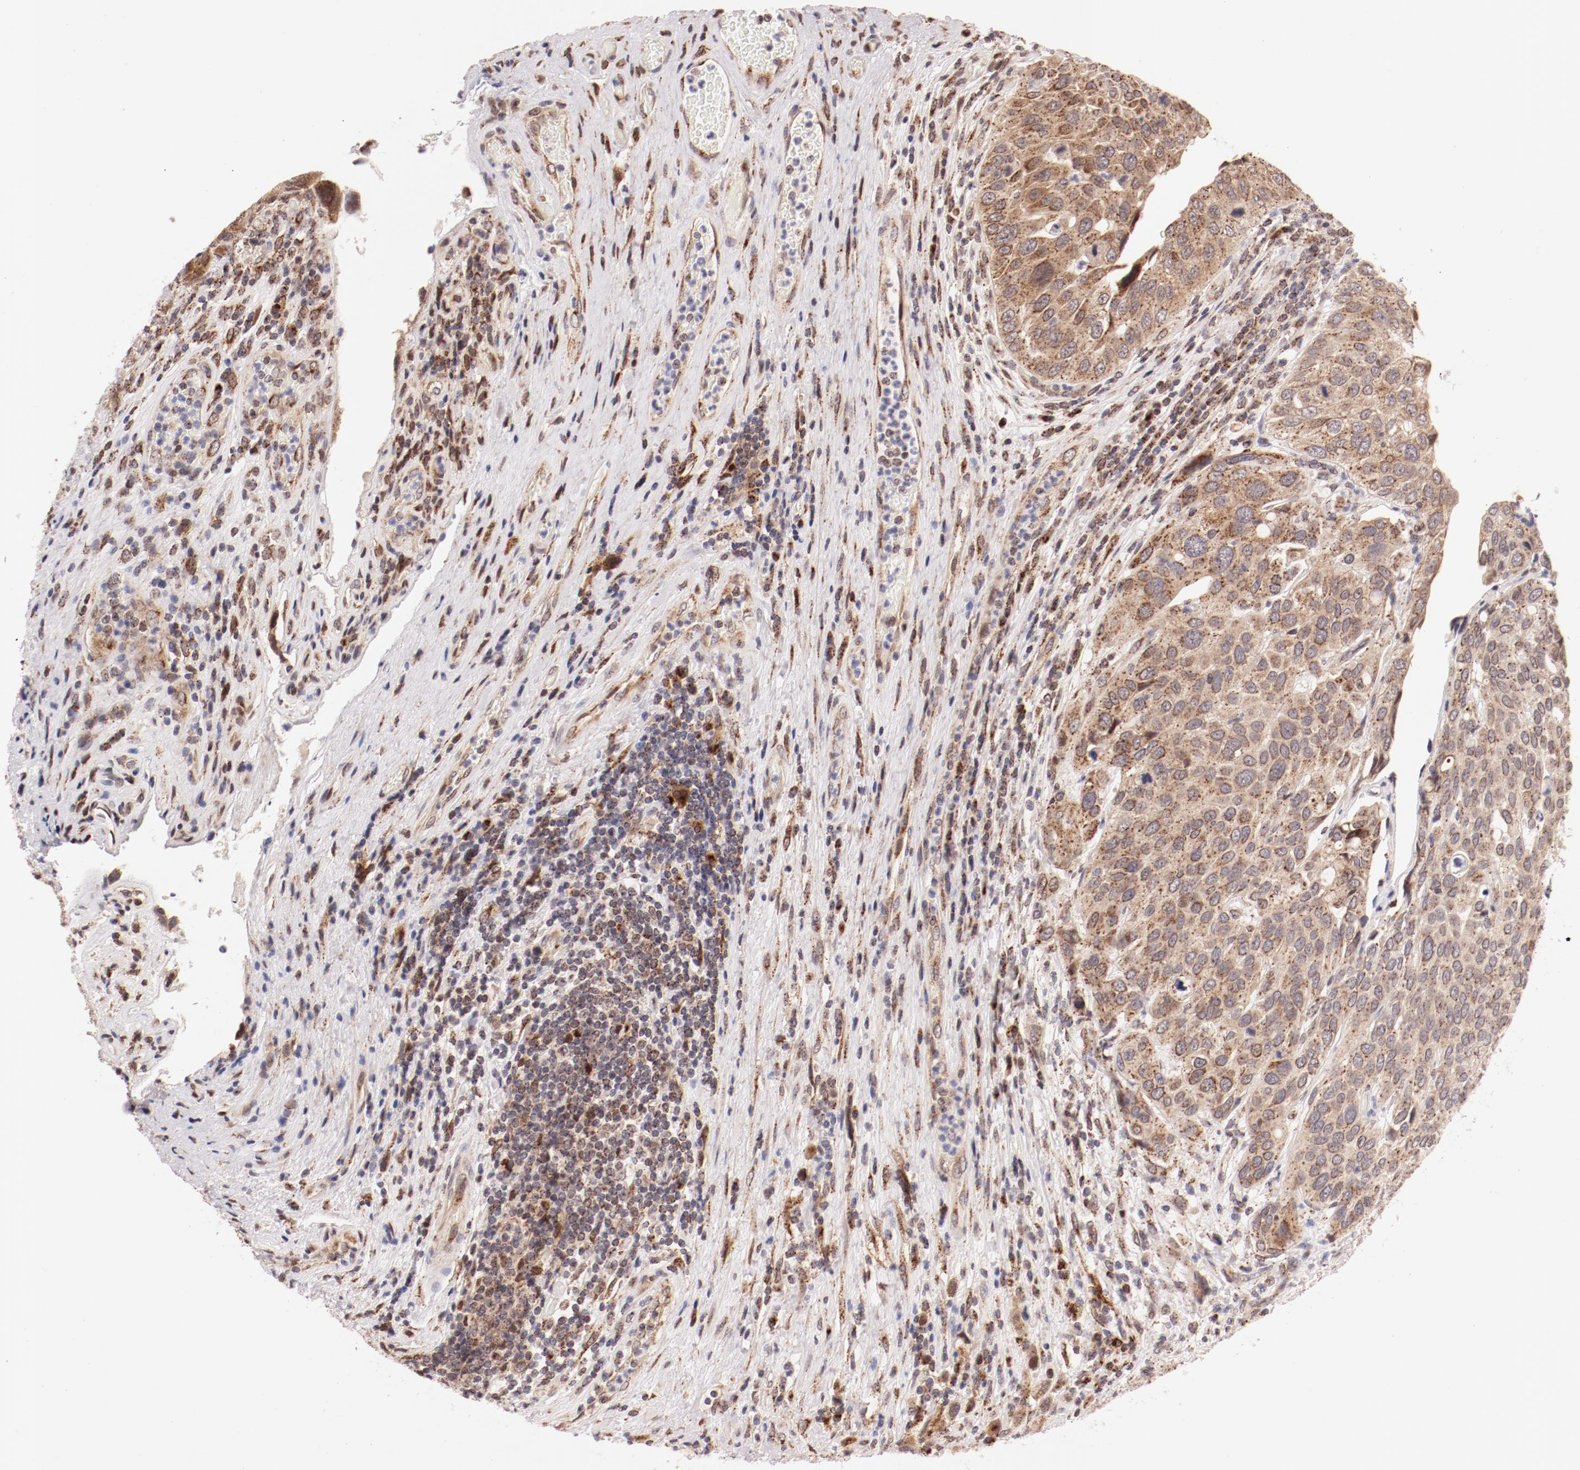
{"staining": {"intensity": "moderate", "quantity": "25%-75%", "location": "cytoplasmic/membranous"}, "tissue": "urothelial cancer", "cell_type": "Tumor cells", "image_type": "cancer", "snomed": [{"axis": "morphology", "description": "Urothelial carcinoma, High grade"}, {"axis": "topography", "description": "Urinary bladder"}], "caption": "Urothelial cancer tissue demonstrates moderate cytoplasmic/membranous staining in approximately 25%-75% of tumor cells, visualized by immunohistochemistry. (brown staining indicates protein expression, while blue staining denotes nuclei).", "gene": "RPL12", "patient": {"sex": "male", "age": 50}}